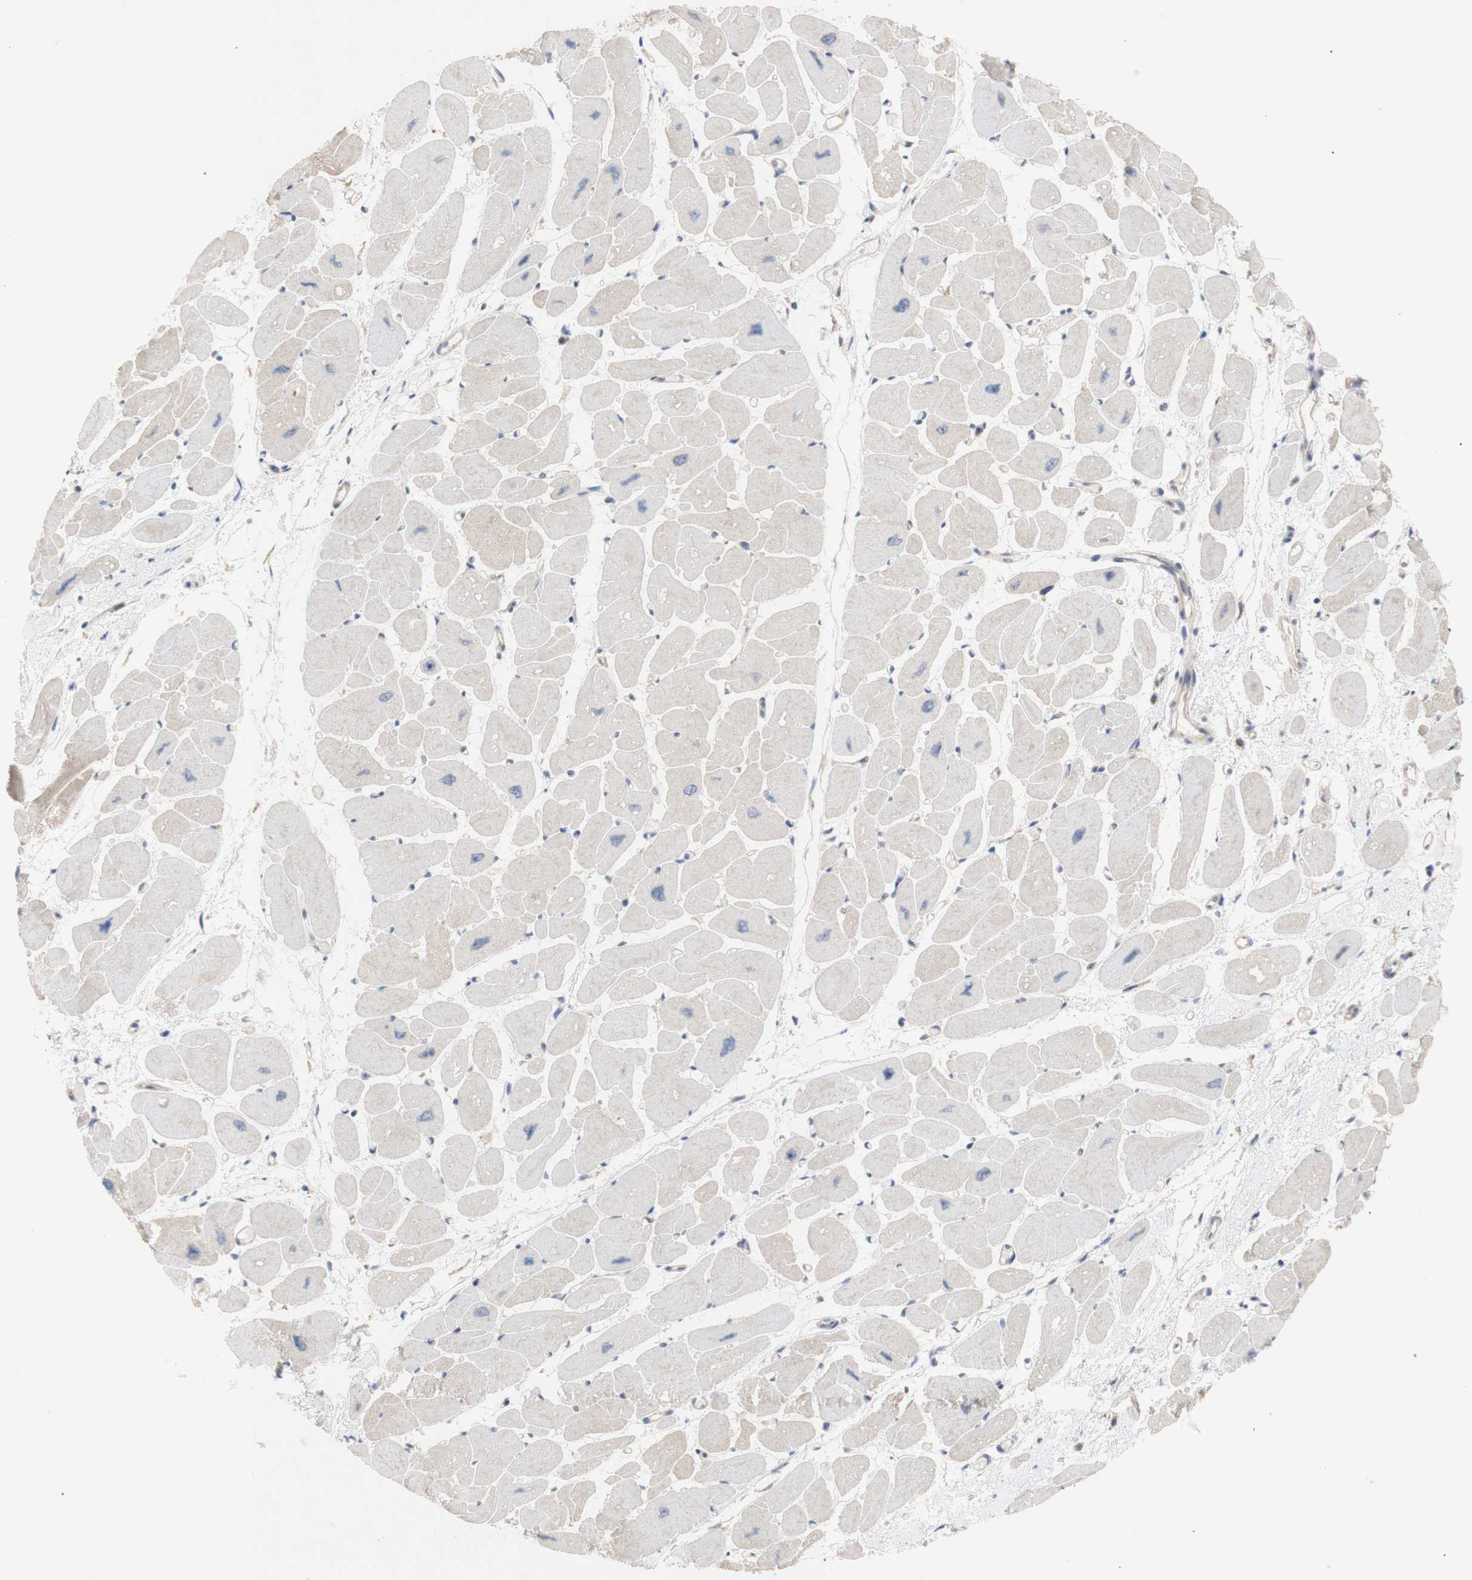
{"staining": {"intensity": "weak", "quantity": "<25%", "location": "cytoplasmic/membranous"}, "tissue": "heart muscle", "cell_type": "Cardiomyocytes", "image_type": "normal", "snomed": [{"axis": "morphology", "description": "Normal tissue, NOS"}, {"axis": "topography", "description": "Heart"}], "caption": "High power microscopy photomicrograph of an IHC histopathology image of benign heart muscle, revealing no significant positivity in cardiomyocytes.", "gene": "IKBKG", "patient": {"sex": "female", "age": 54}}